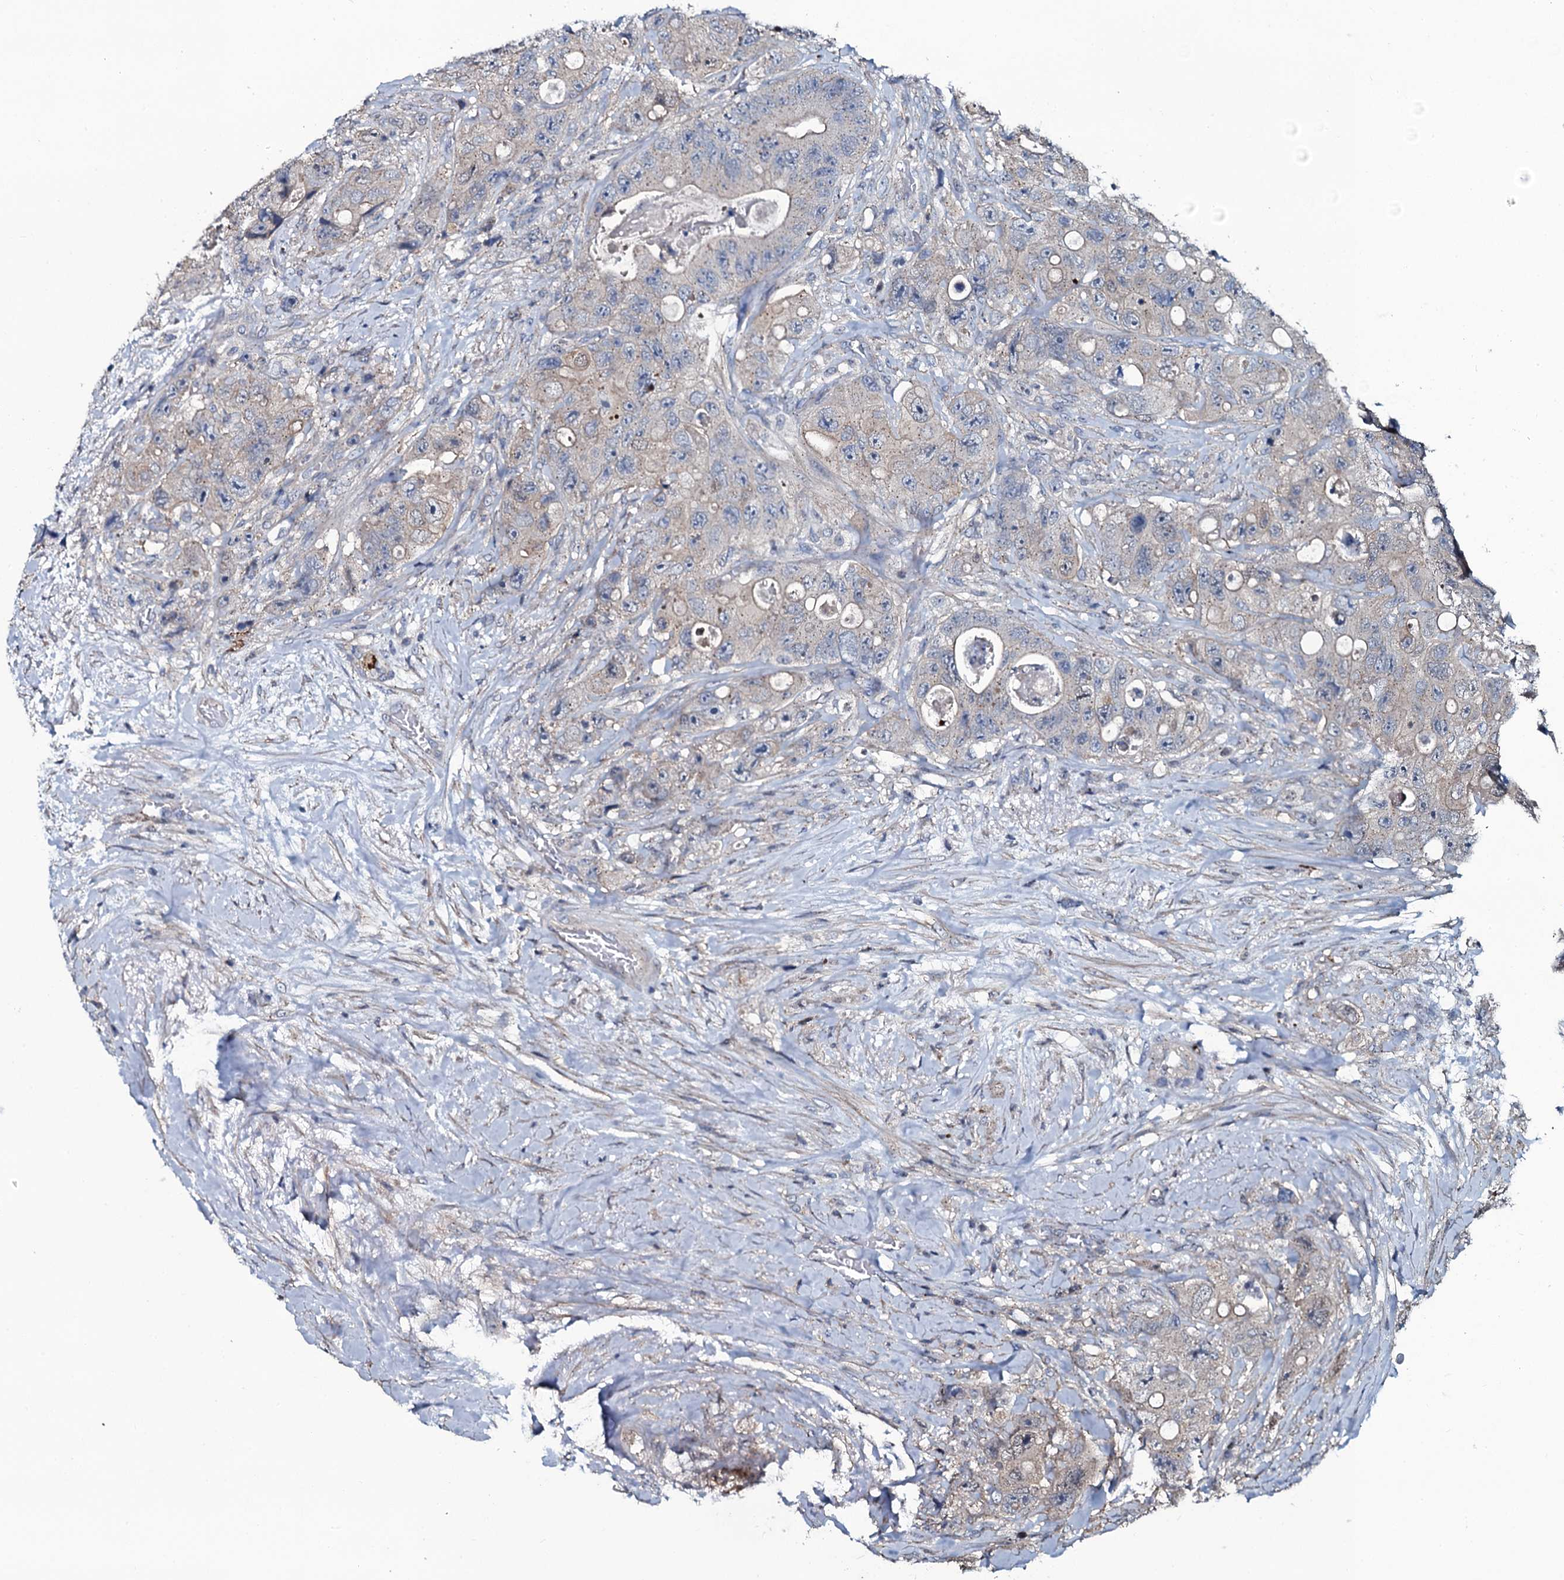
{"staining": {"intensity": "moderate", "quantity": "25%-75%", "location": "cytoplasmic/membranous"}, "tissue": "colorectal cancer", "cell_type": "Tumor cells", "image_type": "cancer", "snomed": [{"axis": "morphology", "description": "Adenocarcinoma, NOS"}, {"axis": "topography", "description": "Colon"}], "caption": "Immunohistochemical staining of adenocarcinoma (colorectal) demonstrates medium levels of moderate cytoplasmic/membranous expression in about 25%-75% of tumor cells. (brown staining indicates protein expression, while blue staining denotes nuclei).", "gene": "USPL1", "patient": {"sex": "female", "age": 46}}